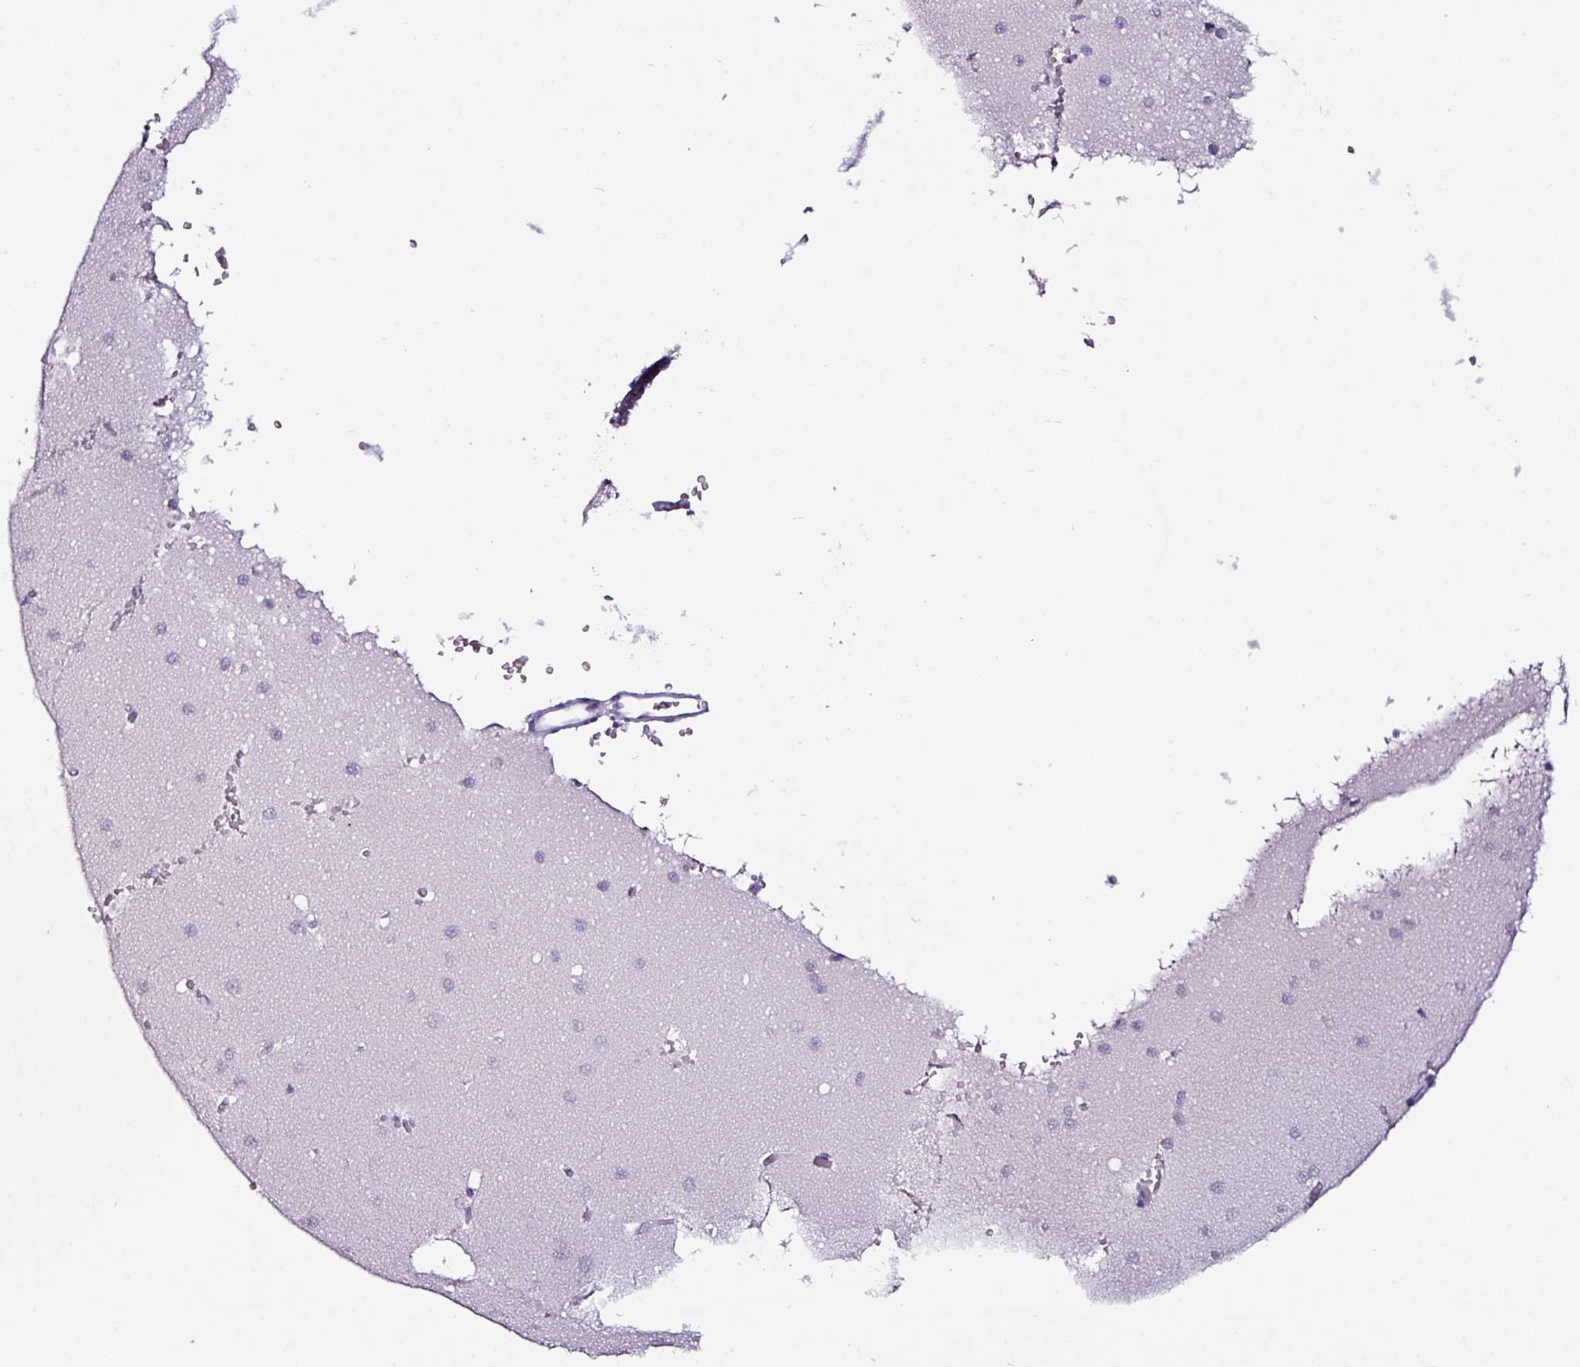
{"staining": {"intensity": "negative", "quantity": "none", "location": "none"}, "tissue": "cerebellum", "cell_type": "Cells in granular layer", "image_type": "normal", "snomed": [{"axis": "morphology", "description": "Normal tissue, NOS"}, {"axis": "topography", "description": "Cerebellum"}], "caption": "A high-resolution histopathology image shows immunohistochemistry (IHC) staining of normal cerebellum, which reveals no significant staining in cells in granular layer.", "gene": "GLP2R", "patient": {"sex": "male", "age": 37}}